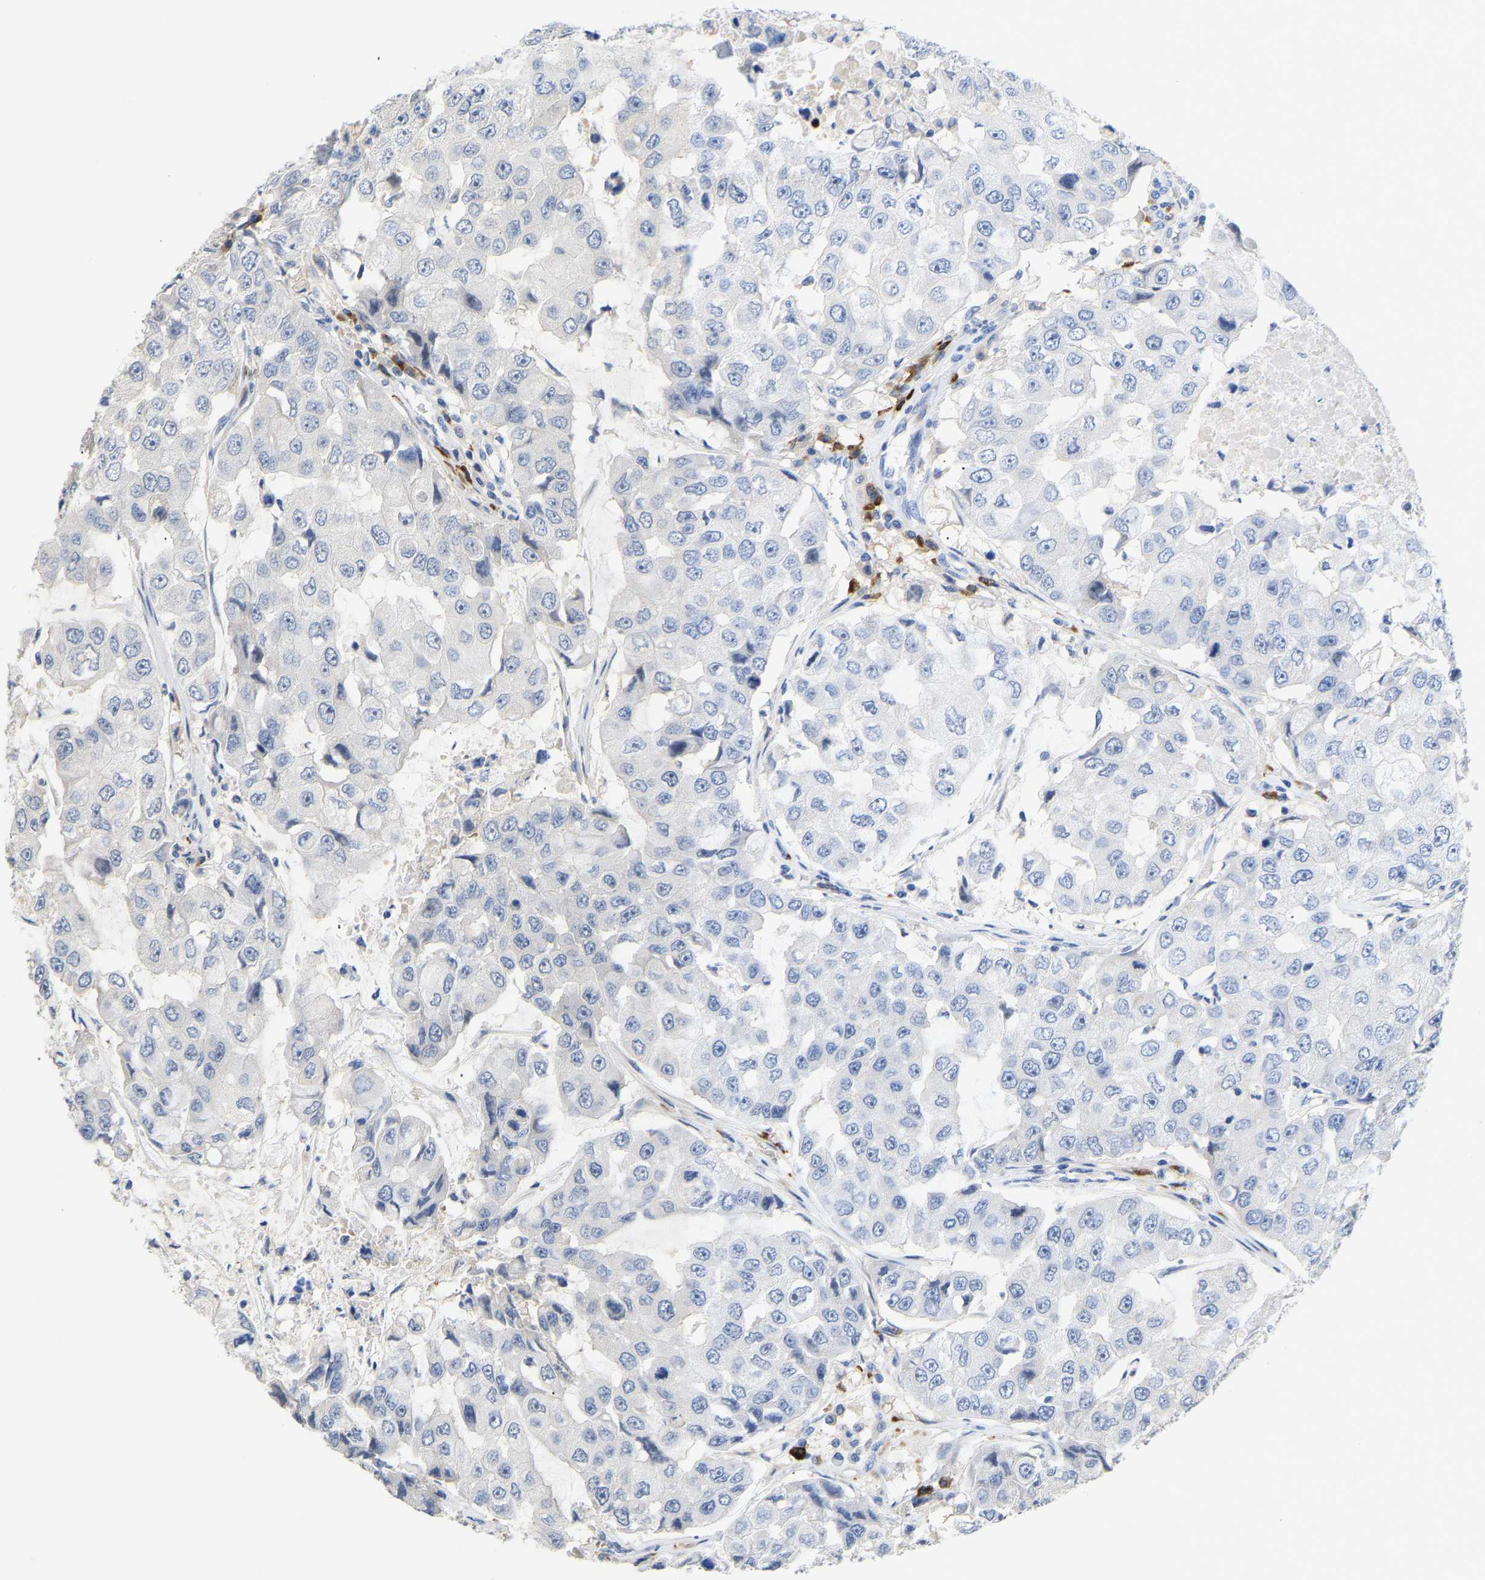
{"staining": {"intensity": "negative", "quantity": "none", "location": "none"}, "tissue": "breast cancer", "cell_type": "Tumor cells", "image_type": "cancer", "snomed": [{"axis": "morphology", "description": "Duct carcinoma"}, {"axis": "topography", "description": "Breast"}], "caption": "Tumor cells show no significant protein staining in breast intraductal carcinoma. (Immunohistochemistry, brightfield microscopy, high magnification).", "gene": "FGF18", "patient": {"sex": "female", "age": 27}}